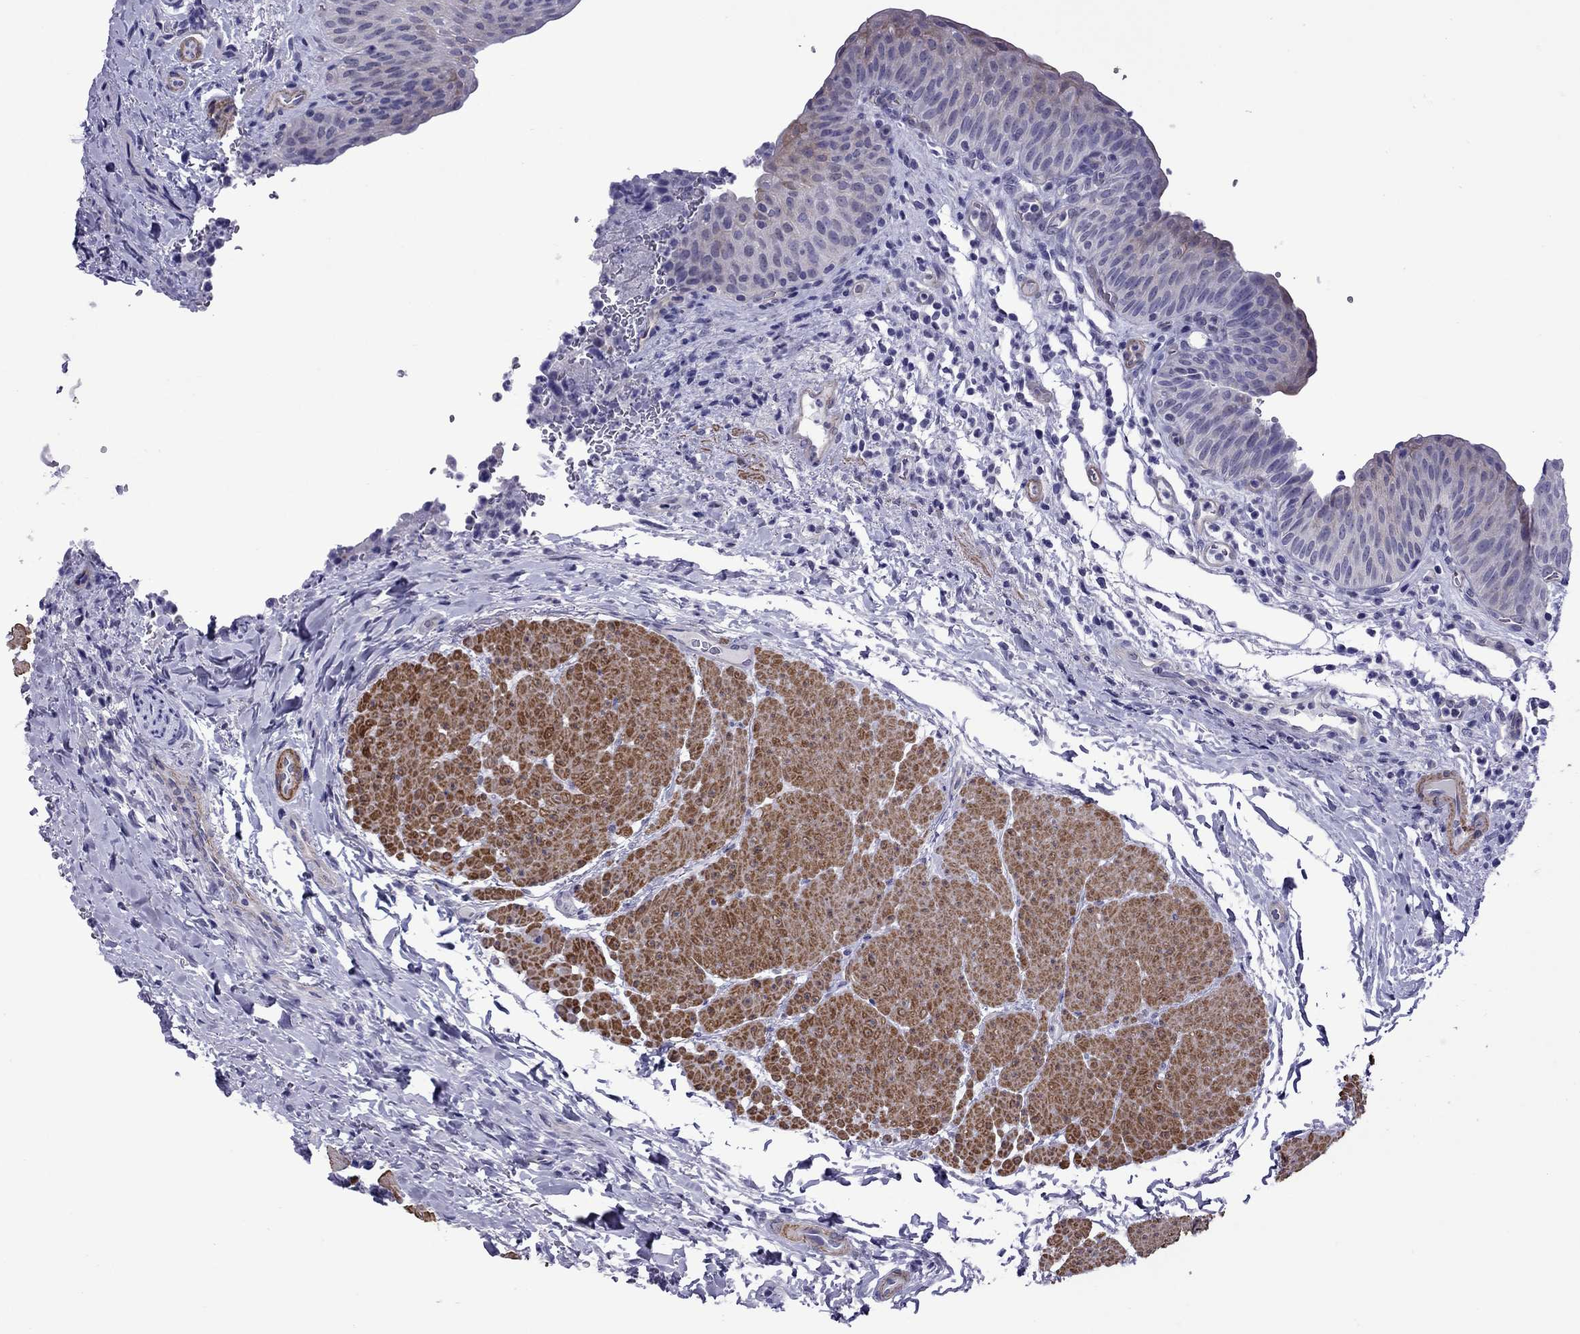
{"staining": {"intensity": "negative", "quantity": "none", "location": "none"}, "tissue": "urinary bladder", "cell_type": "Urothelial cells", "image_type": "normal", "snomed": [{"axis": "morphology", "description": "Normal tissue, NOS"}, {"axis": "topography", "description": "Urinary bladder"}], "caption": "IHC photomicrograph of benign urinary bladder: human urinary bladder stained with DAB displays no significant protein positivity in urothelial cells.", "gene": "CHRNA5", "patient": {"sex": "male", "age": 66}}